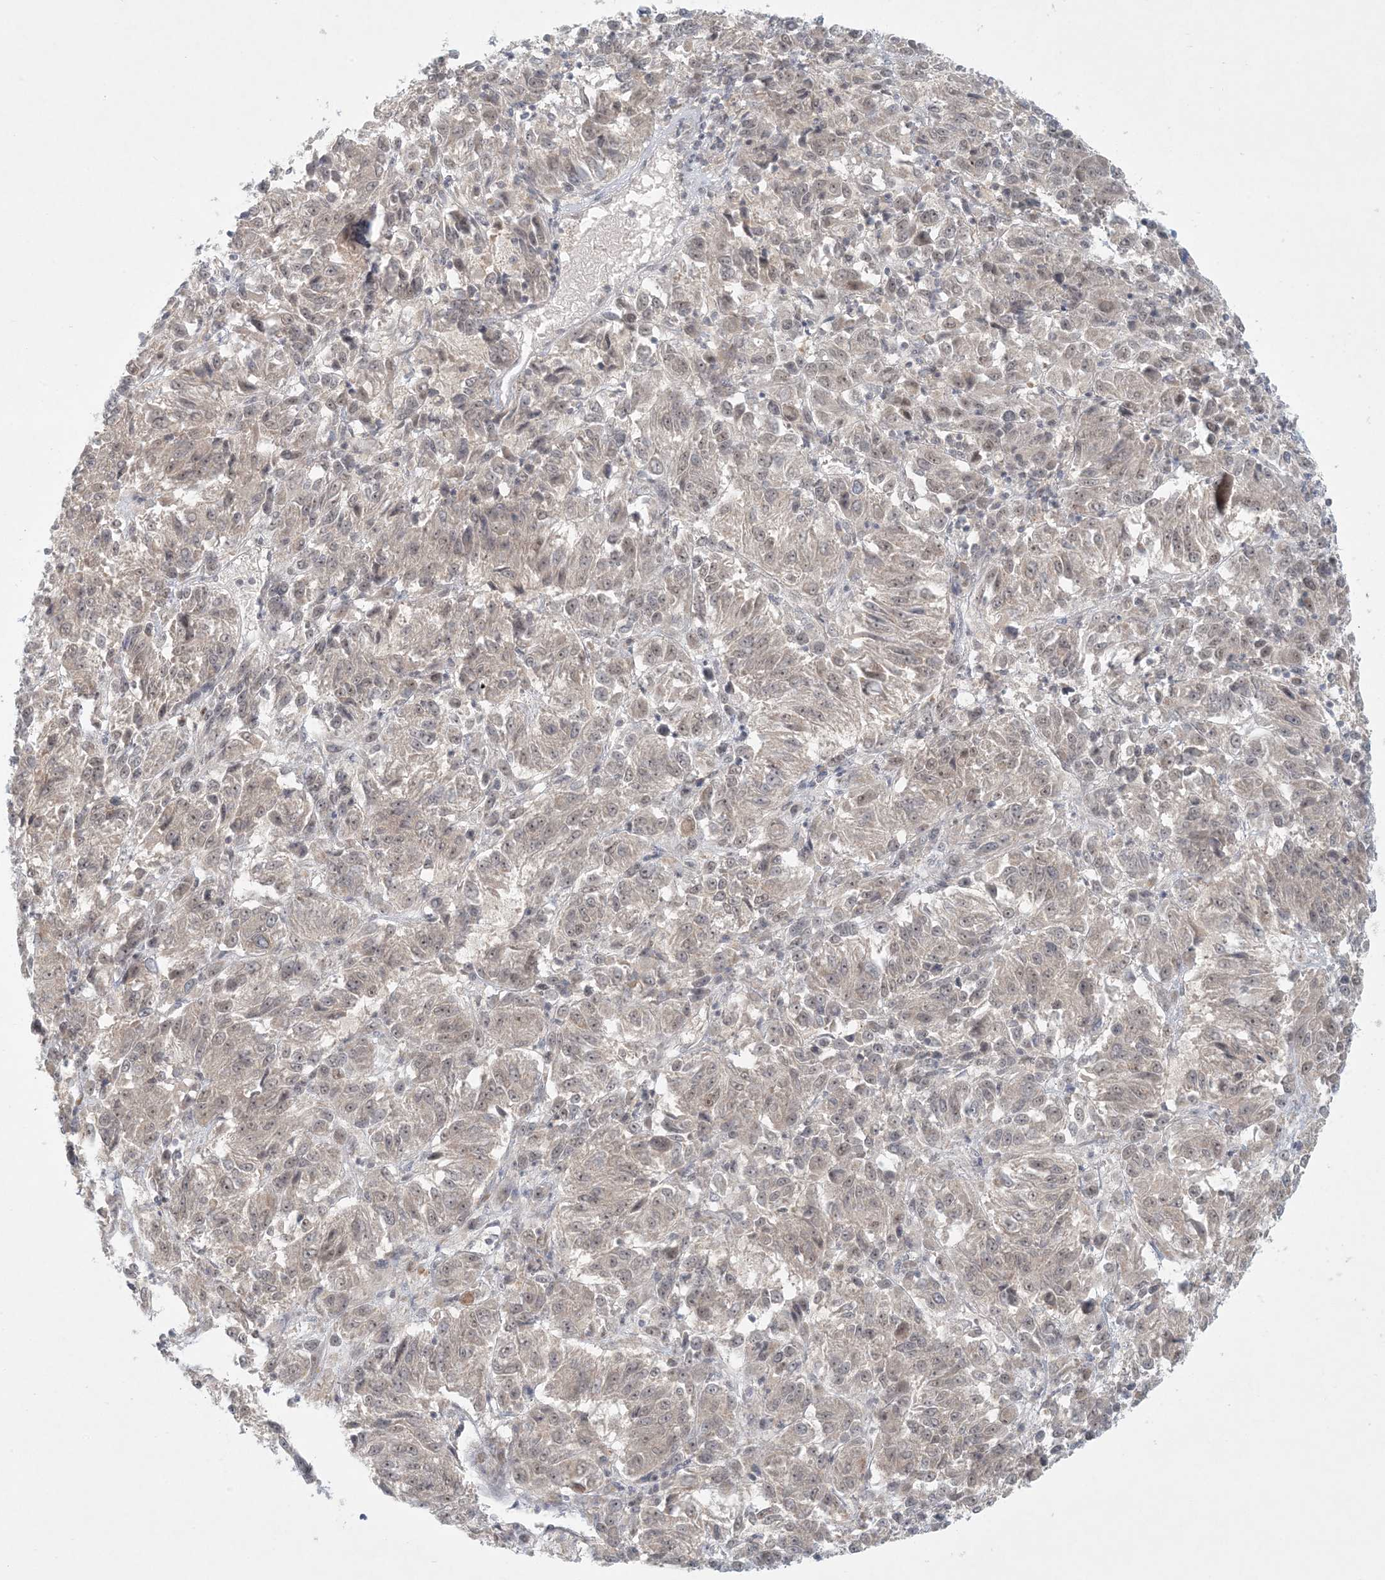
{"staining": {"intensity": "weak", "quantity": ">75%", "location": "cytoplasmic/membranous,nuclear"}, "tissue": "melanoma", "cell_type": "Tumor cells", "image_type": "cancer", "snomed": [{"axis": "morphology", "description": "Malignant melanoma, Metastatic site"}, {"axis": "topography", "description": "Lung"}], "caption": "Immunohistochemistry (DAB) staining of human malignant melanoma (metastatic site) displays weak cytoplasmic/membranous and nuclear protein expression in approximately >75% of tumor cells.", "gene": "OBI1", "patient": {"sex": "male", "age": 64}}